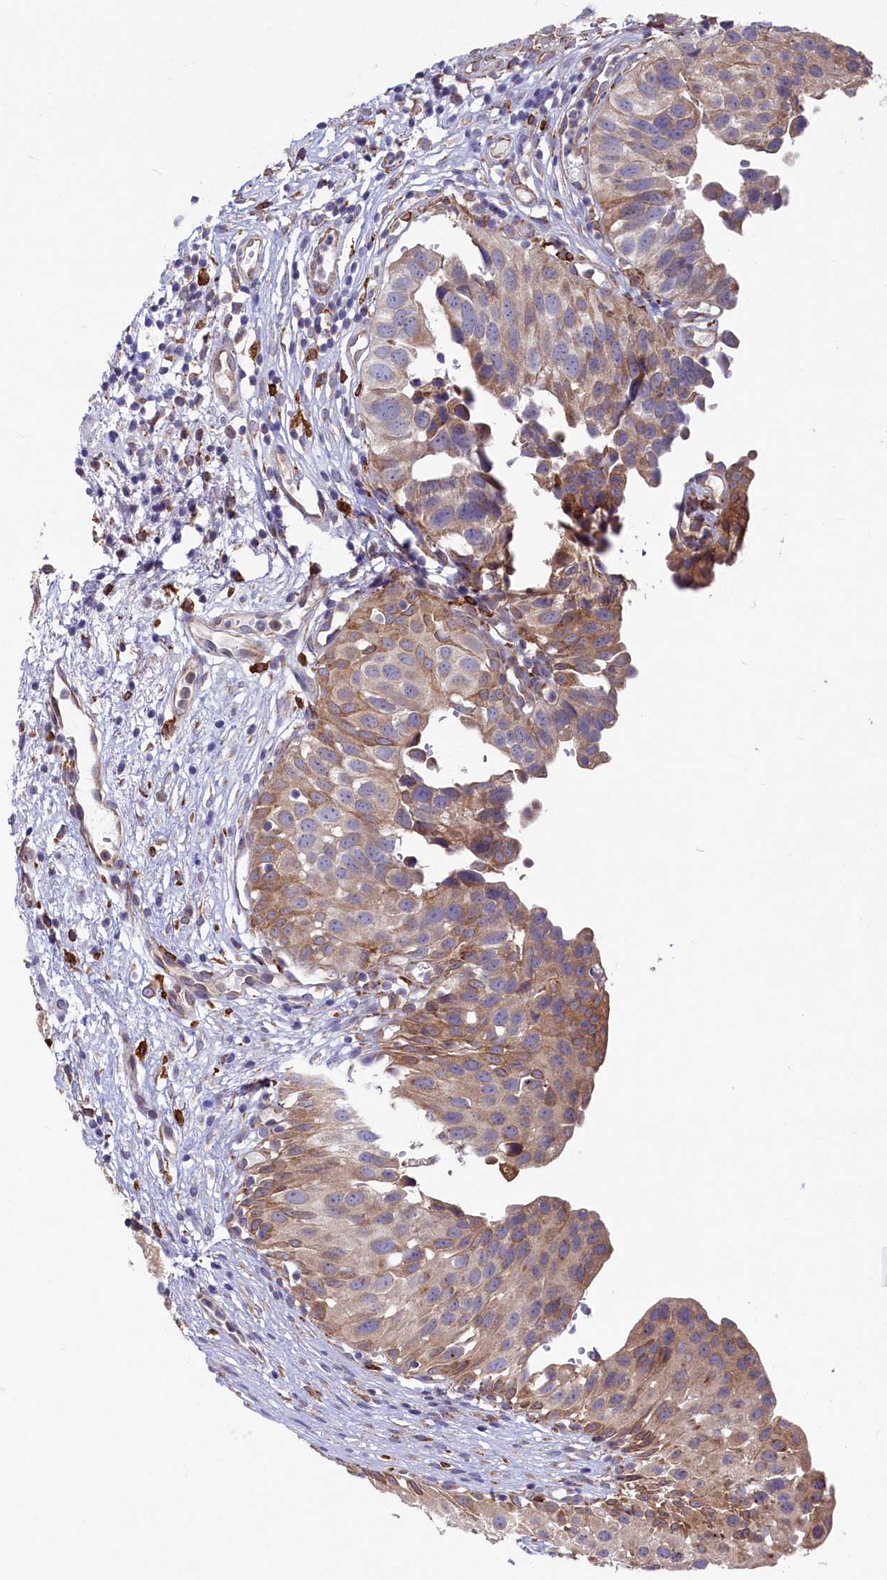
{"staining": {"intensity": "moderate", "quantity": ">75%", "location": "cytoplasmic/membranous"}, "tissue": "urinary bladder", "cell_type": "Urothelial cells", "image_type": "normal", "snomed": [{"axis": "morphology", "description": "Normal tissue, NOS"}, {"axis": "topography", "description": "Urinary bladder"}], "caption": "Brown immunohistochemical staining in benign human urinary bladder exhibits moderate cytoplasmic/membranous staining in approximately >75% of urothelial cells. (DAB (3,3'-diaminobenzidine) IHC with brightfield microscopy, high magnification).", "gene": "CHID1", "patient": {"sex": "male", "age": 51}}